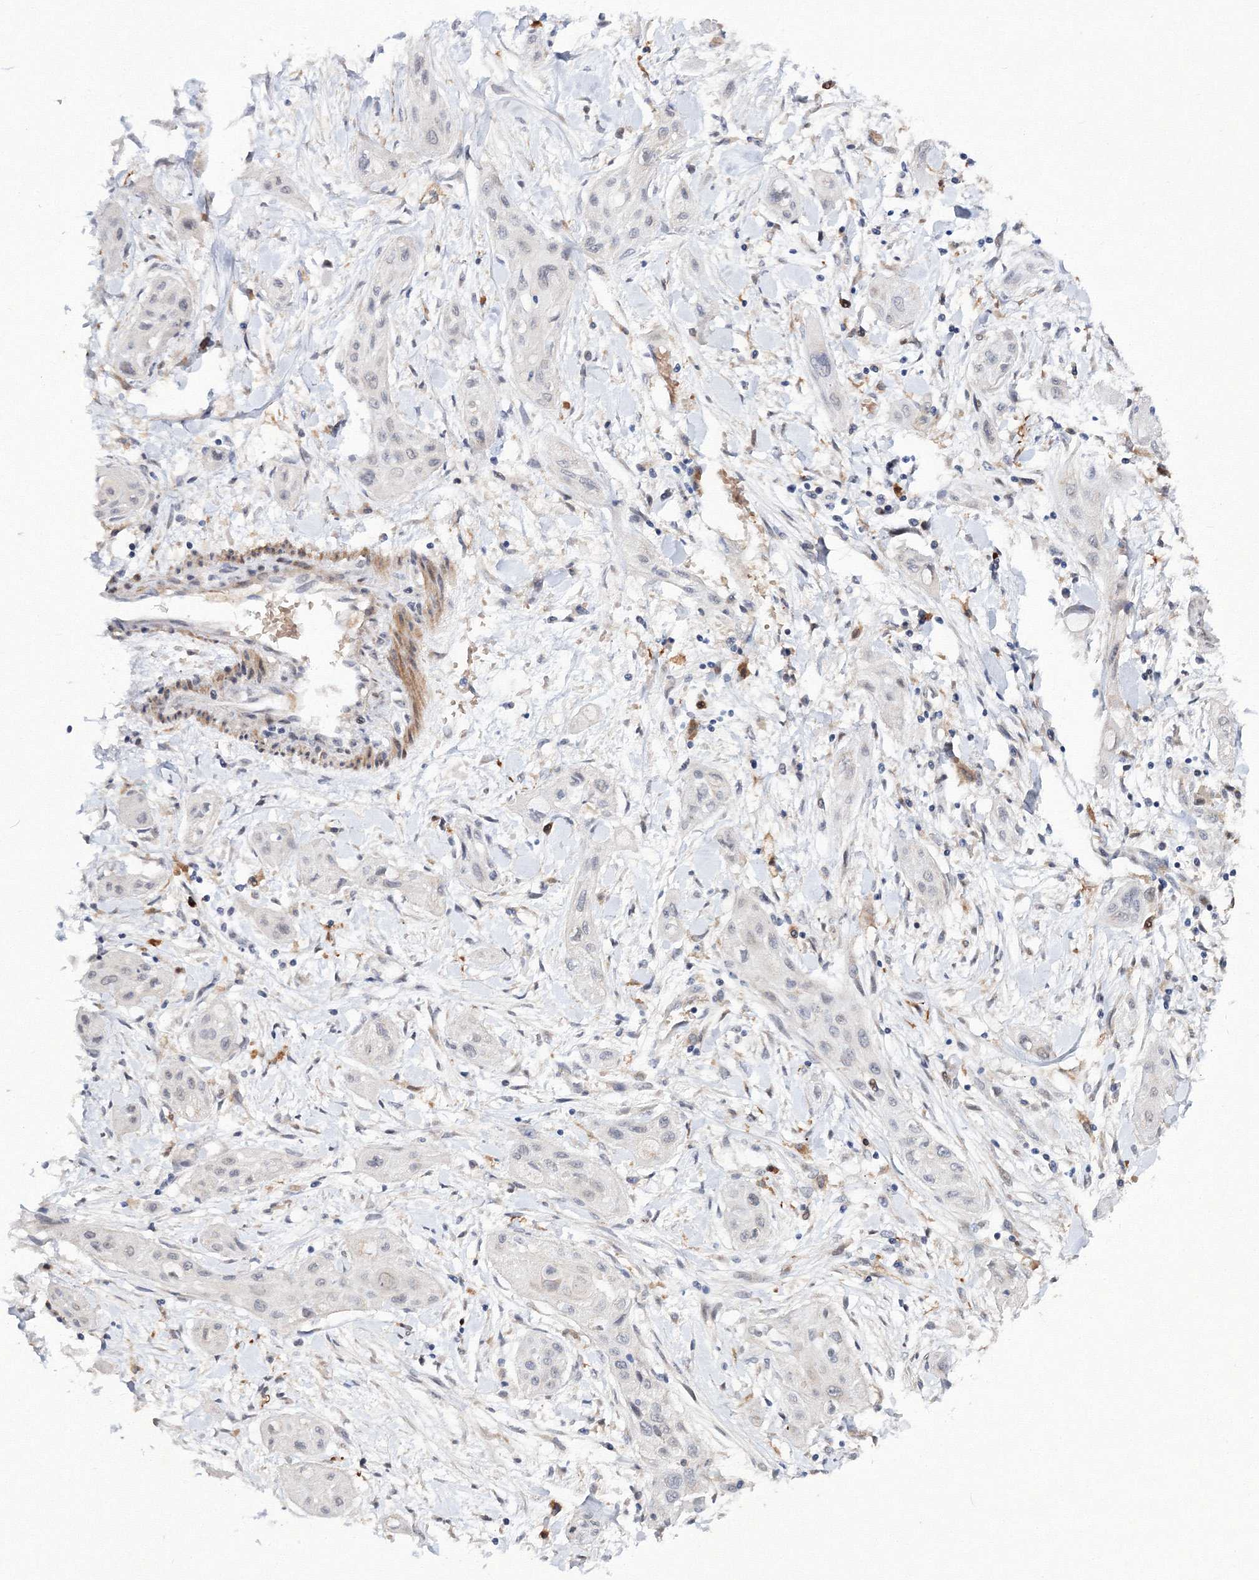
{"staining": {"intensity": "negative", "quantity": "none", "location": "none"}, "tissue": "lung cancer", "cell_type": "Tumor cells", "image_type": "cancer", "snomed": [{"axis": "morphology", "description": "Squamous cell carcinoma, NOS"}, {"axis": "topography", "description": "Lung"}], "caption": "DAB (3,3'-diaminobenzidine) immunohistochemical staining of squamous cell carcinoma (lung) shows no significant positivity in tumor cells.", "gene": "C11orf52", "patient": {"sex": "female", "age": 47}}